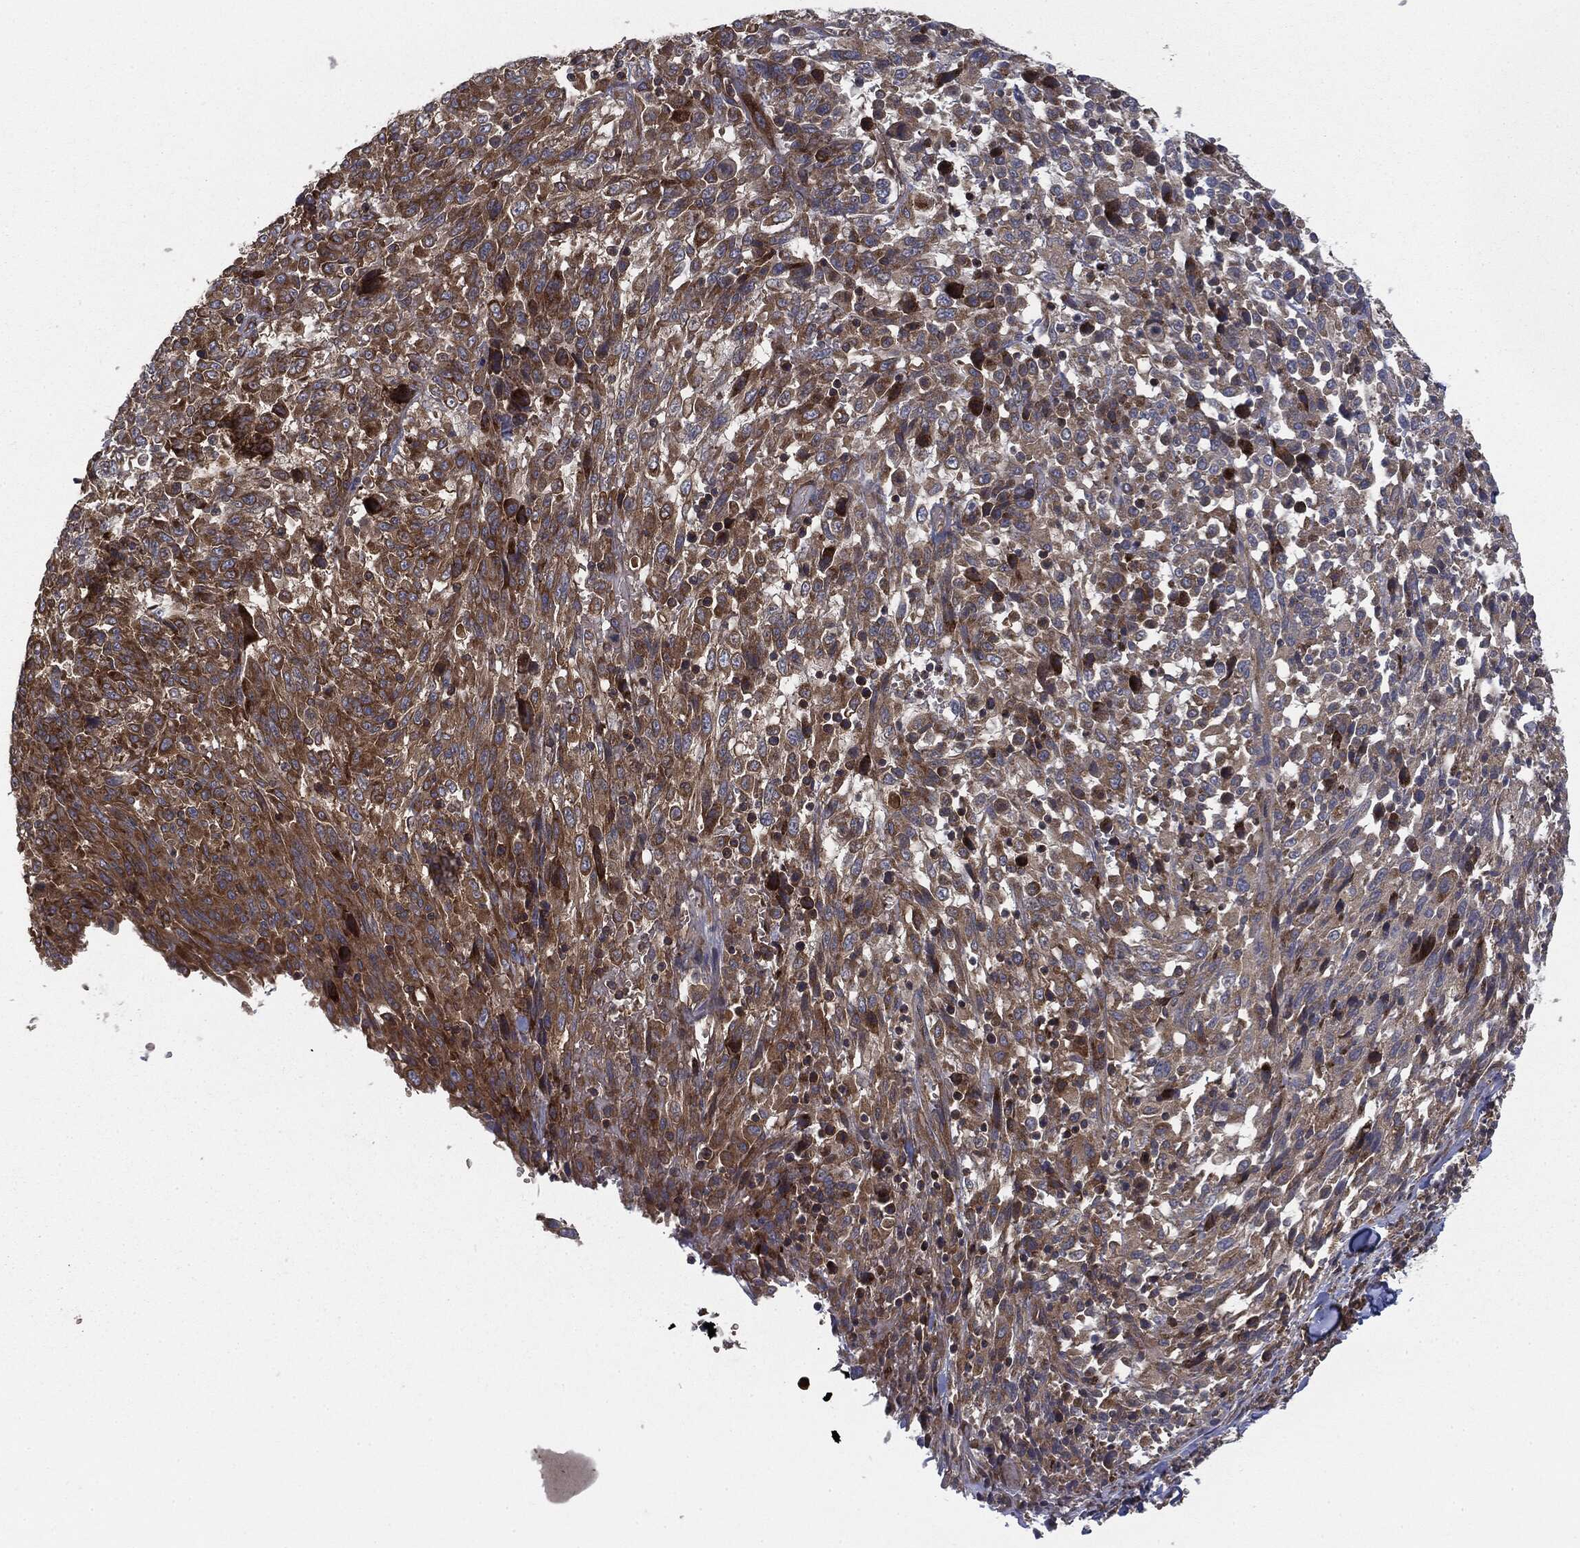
{"staining": {"intensity": "moderate", "quantity": "25%-75%", "location": "cytoplasmic/membranous"}, "tissue": "melanoma", "cell_type": "Tumor cells", "image_type": "cancer", "snomed": [{"axis": "morphology", "description": "Malignant melanoma, NOS"}, {"axis": "topography", "description": "Skin"}], "caption": "Melanoma stained with DAB (3,3'-diaminobenzidine) IHC displays medium levels of moderate cytoplasmic/membranous expression in approximately 25%-75% of tumor cells.", "gene": "EIF2AK2", "patient": {"sex": "female", "age": 91}}